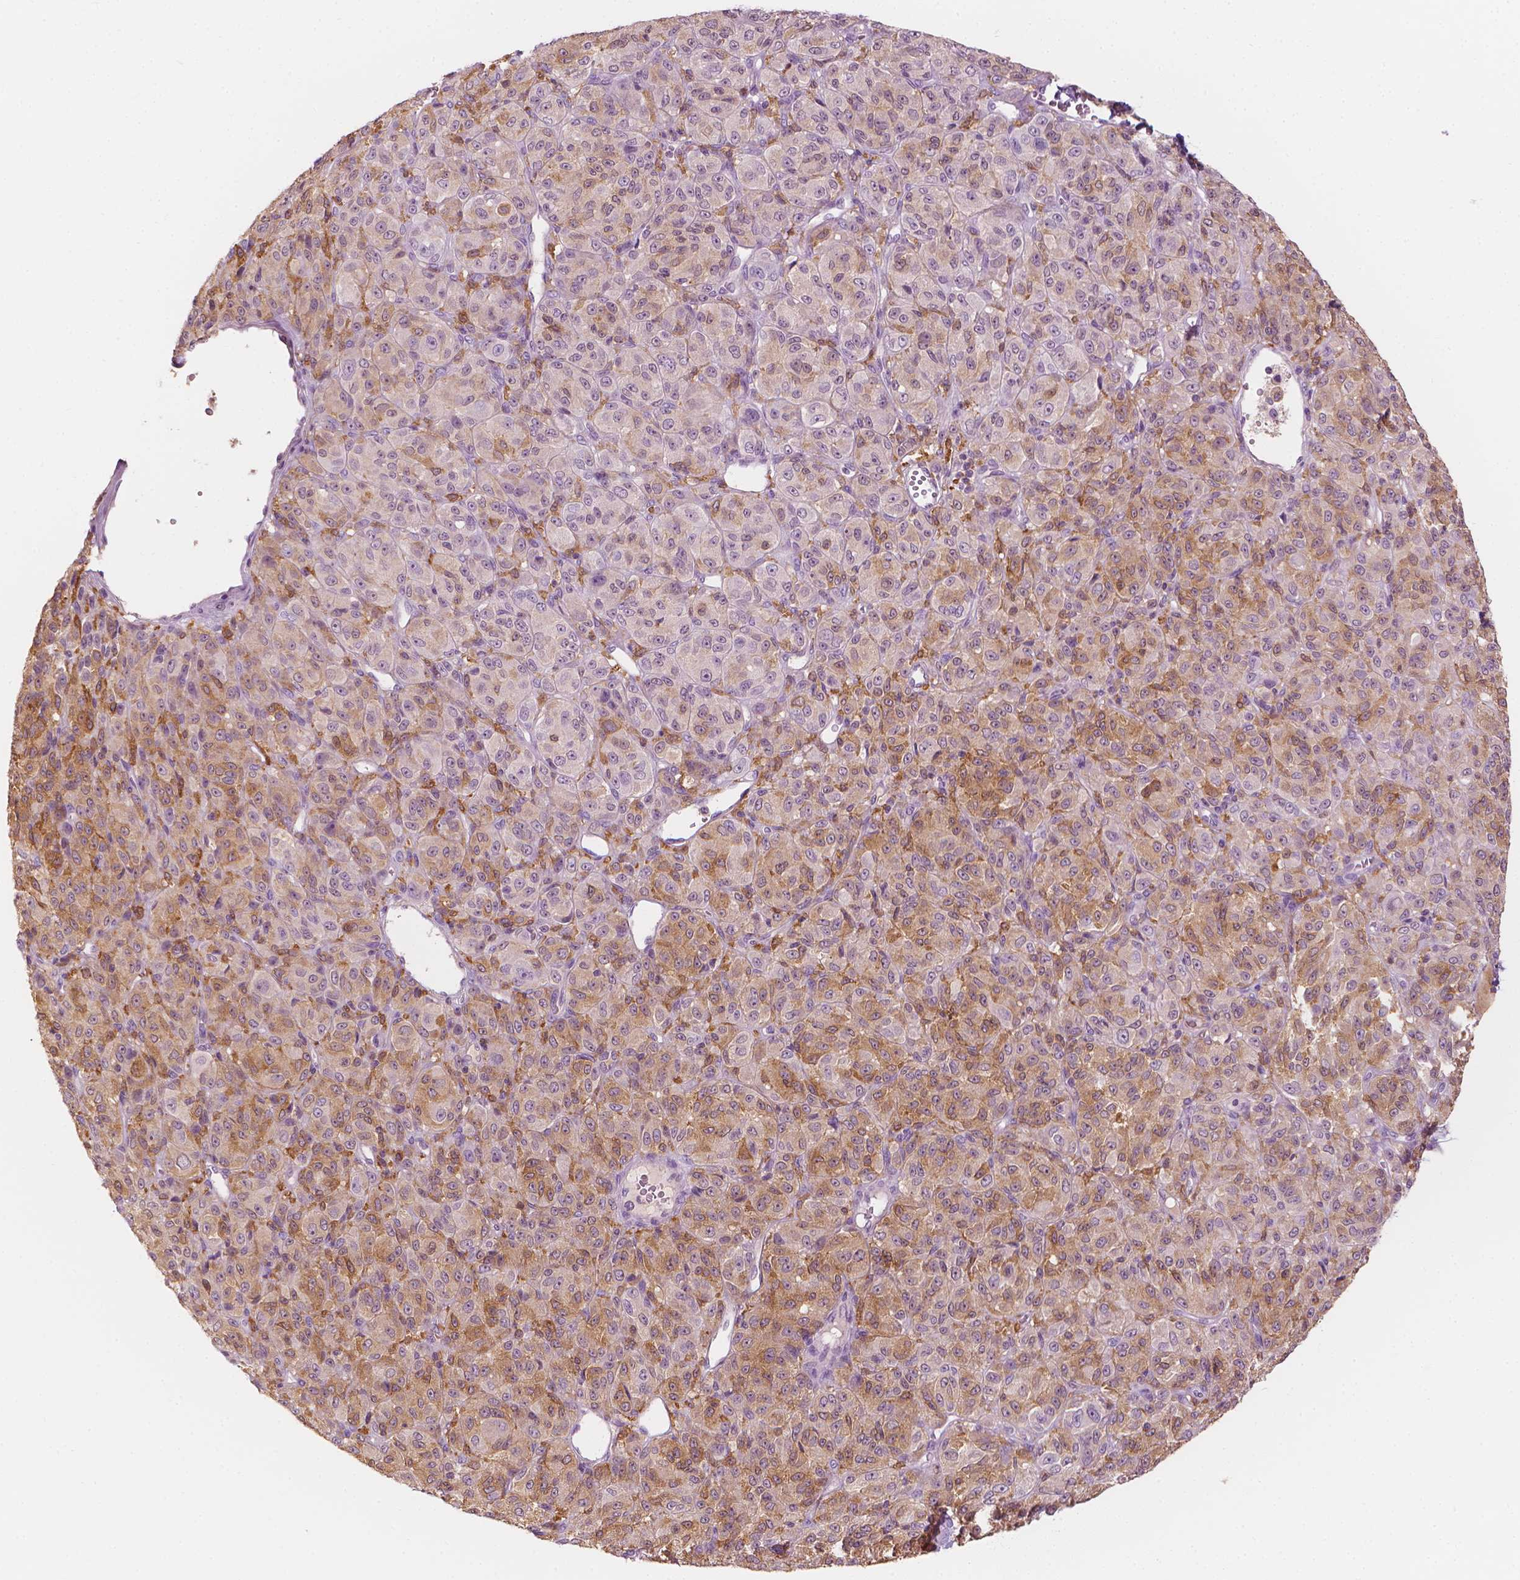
{"staining": {"intensity": "moderate", "quantity": "25%-75%", "location": "cytoplasmic/membranous"}, "tissue": "melanoma", "cell_type": "Tumor cells", "image_type": "cancer", "snomed": [{"axis": "morphology", "description": "Malignant melanoma, Metastatic site"}, {"axis": "topography", "description": "Brain"}], "caption": "Melanoma was stained to show a protein in brown. There is medium levels of moderate cytoplasmic/membranous staining in approximately 25%-75% of tumor cells. The staining is performed using DAB brown chromogen to label protein expression. The nuclei are counter-stained blue using hematoxylin.", "gene": "SHMT1", "patient": {"sex": "female", "age": 56}}